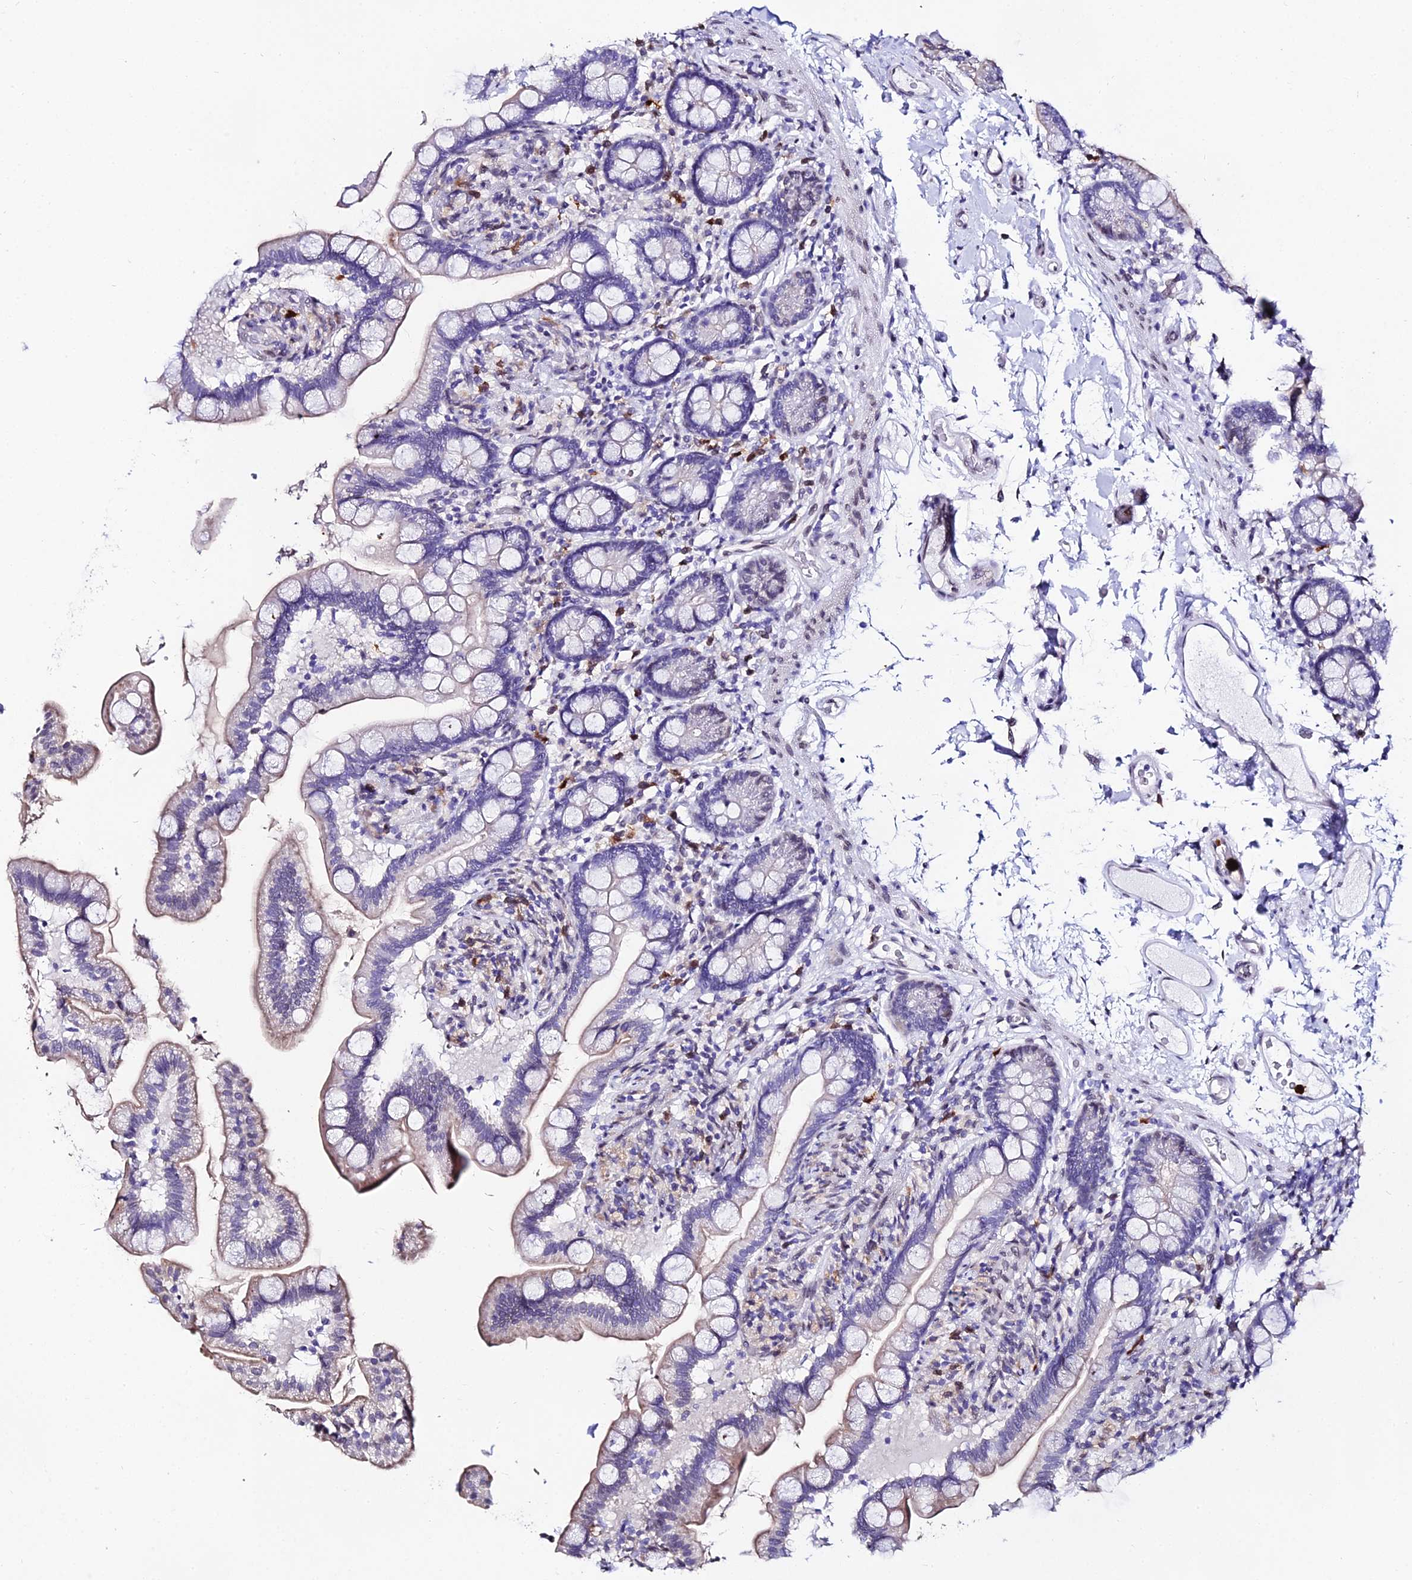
{"staining": {"intensity": "weak", "quantity": "<25%", "location": "cytoplasmic/membranous"}, "tissue": "small intestine", "cell_type": "Glandular cells", "image_type": "normal", "snomed": [{"axis": "morphology", "description": "Normal tissue, NOS"}, {"axis": "topography", "description": "Small intestine"}], "caption": "Human small intestine stained for a protein using IHC displays no expression in glandular cells.", "gene": "MCM10", "patient": {"sex": "female", "age": 64}}